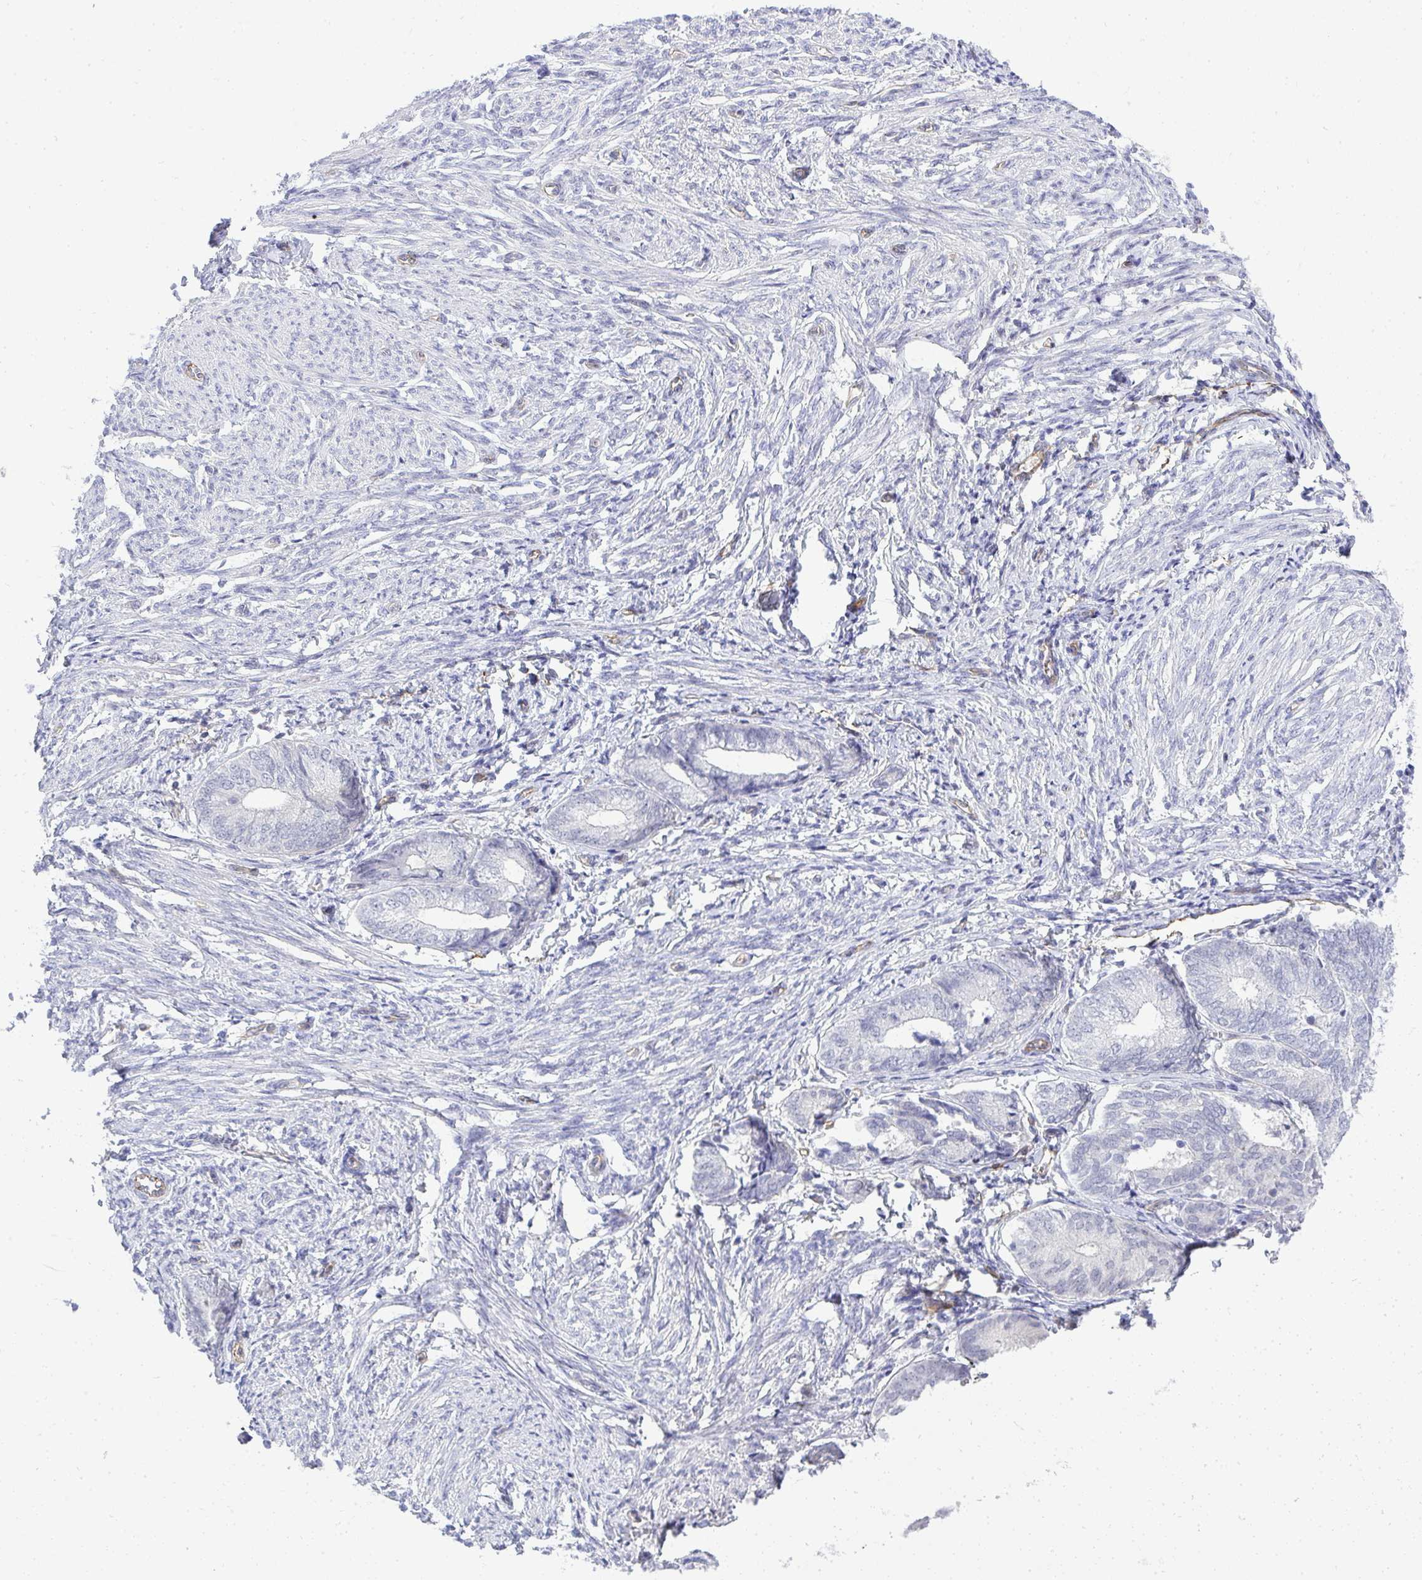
{"staining": {"intensity": "negative", "quantity": "none", "location": "none"}, "tissue": "endometrial cancer", "cell_type": "Tumor cells", "image_type": "cancer", "snomed": [{"axis": "morphology", "description": "Adenocarcinoma, NOS"}, {"axis": "topography", "description": "Endometrium"}], "caption": "High power microscopy micrograph of an IHC histopathology image of adenocarcinoma (endometrial), revealing no significant positivity in tumor cells.", "gene": "TMEM82", "patient": {"sex": "female", "age": 87}}